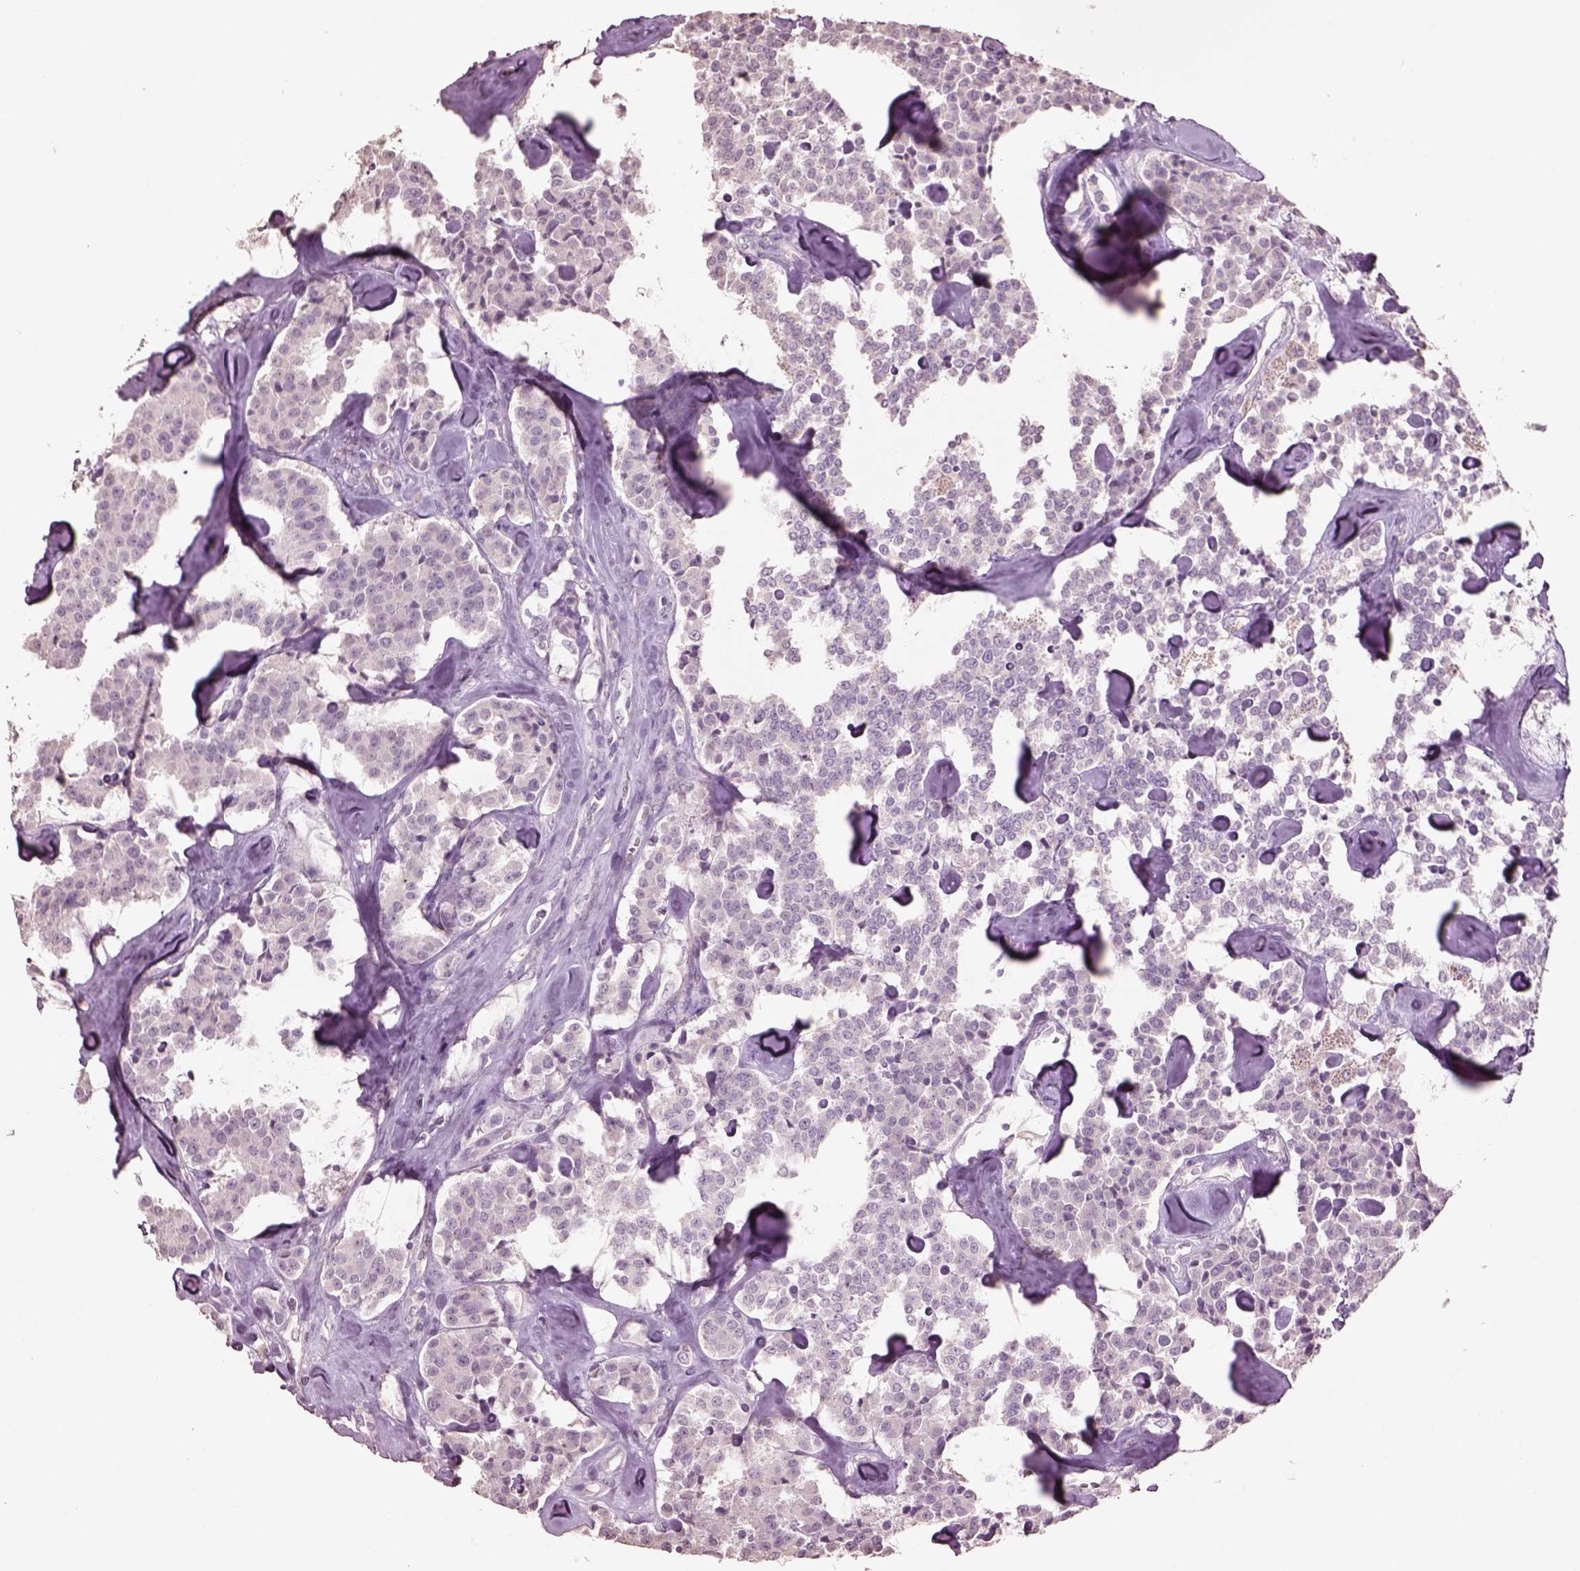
{"staining": {"intensity": "negative", "quantity": "none", "location": "none"}, "tissue": "carcinoid", "cell_type": "Tumor cells", "image_type": "cancer", "snomed": [{"axis": "morphology", "description": "Carcinoid, malignant, NOS"}, {"axis": "topography", "description": "Pancreas"}], "caption": "This histopathology image is of carcinoid stained with immunohistochemistry to label a protein in brown with the nuclei are counter-stained blue. There is no positivity in tumor cells.", "gene": "KCNIP3", "patient": {"sex": "male", "age": 41}}